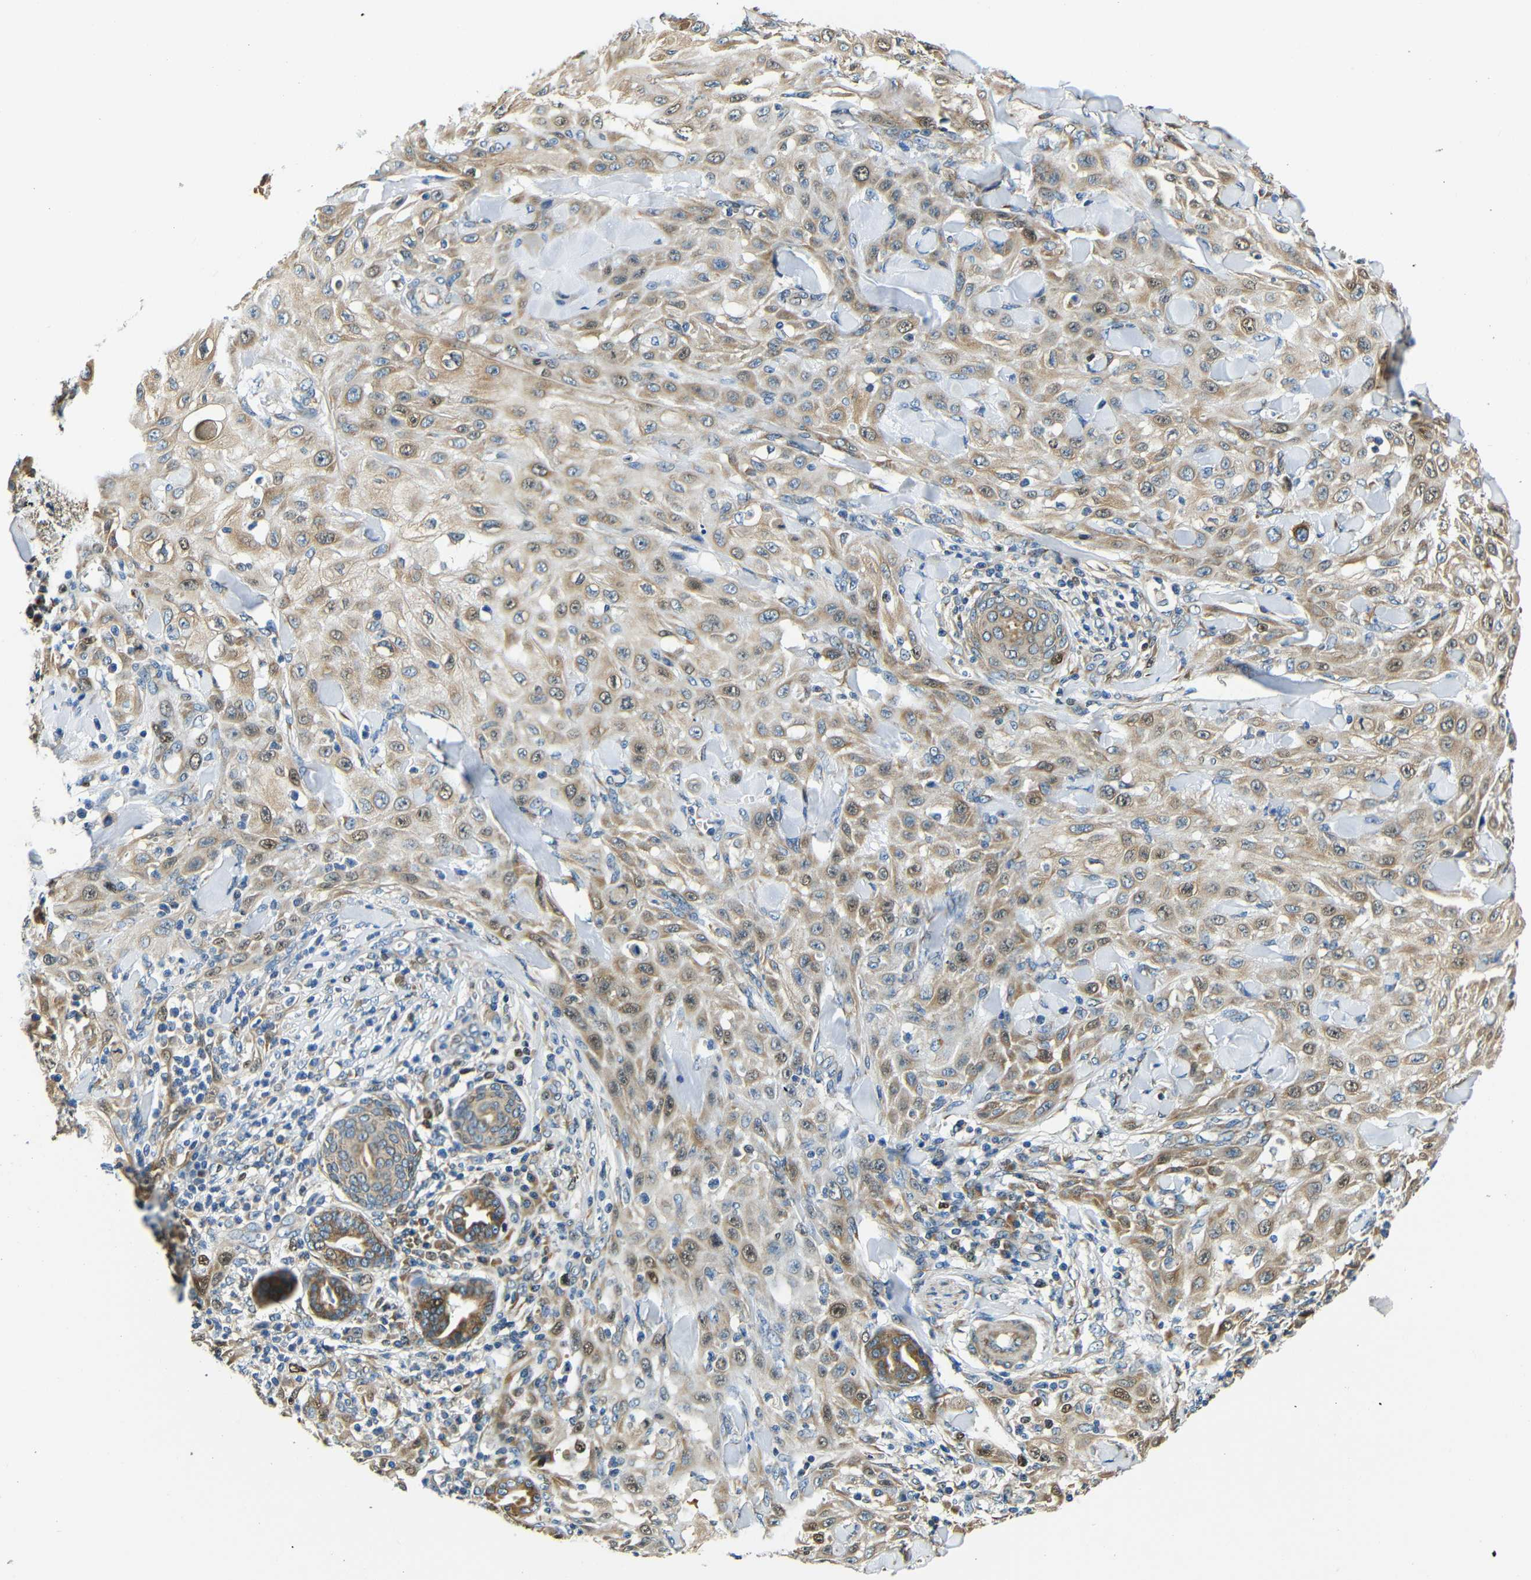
{"staining": {"intensity": "moderate", "quantity": ">75%", "location": "cytoplasmic/membranous"}, "tissue": "skin cancer", "cell_type": "Tumor cells", "image_type": "cancer", "snomed": [{"axis": "morphology", "description": "Squamous cell carcinoma, NOS"}, {"axis": "topography", "description": "Skin"}], "caption": "Tumor cells display medium levels of moderate cytoplasmic/membranous positivity in approximately >75% of cells in squamous cell carcinoma (skin).", "gene": "VAPB", "patient": {"sex": "male", "age": 24}}